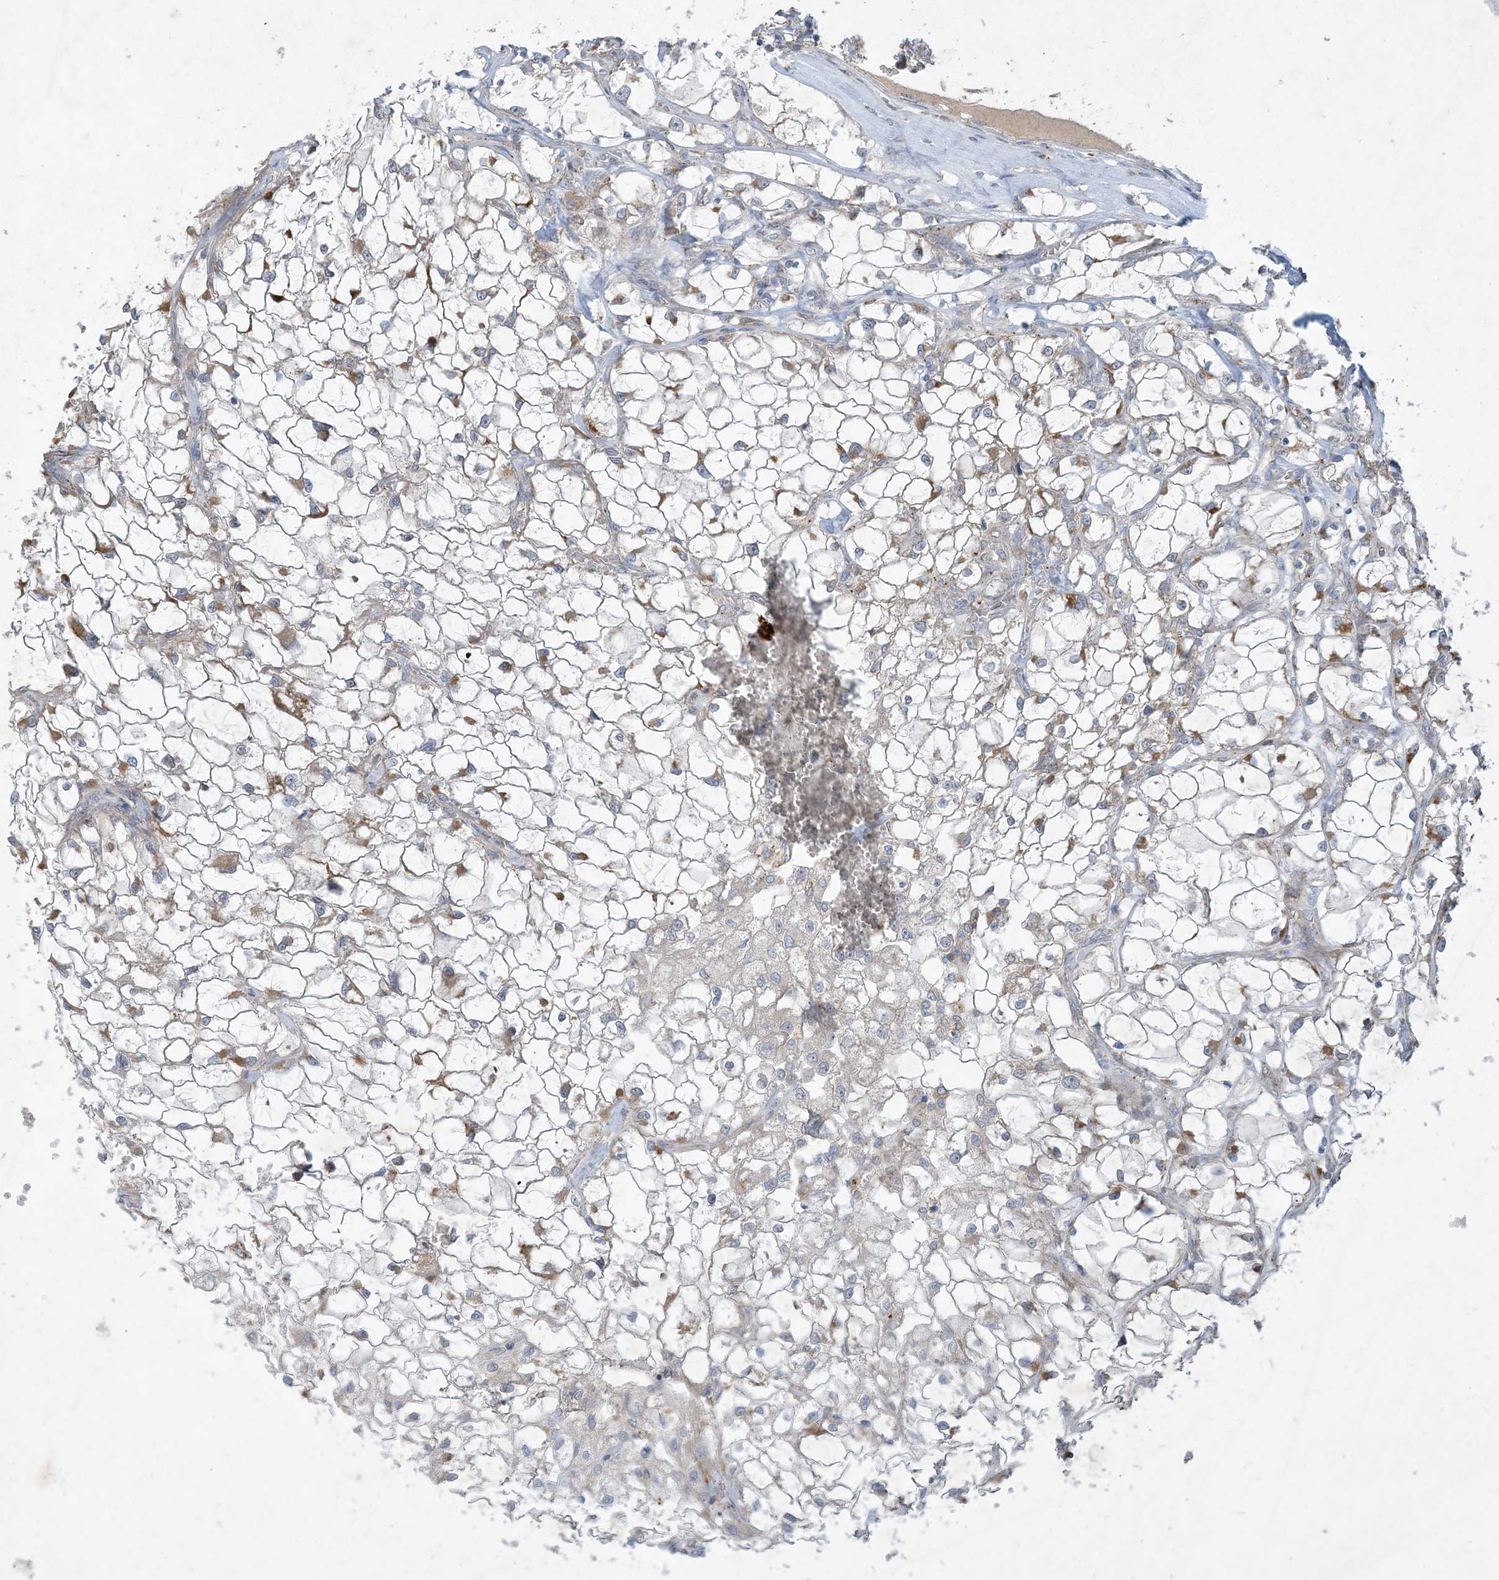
{"staining": {"intensity": "moderate", "quantity": "<25%", "location": "cytoplasmic/membranous"}, "tissue": "renal cancer", "cell_type": "Tumor cells", "image_type": "cancer", "snomed": [{"axis": "morphology", "description": "Adenocarcinoma, NOS"}, {"axis": "topography", "description": "Kidney"}], "caption": "Human adenocarcinoma (renal) stained with a brown dye demonstrates moderate cytoplasmic/membranous positive expression in about <25% of tumor cells.", "gene": "MRPS18A", "patient": {"sex": "female", "age": 69}}